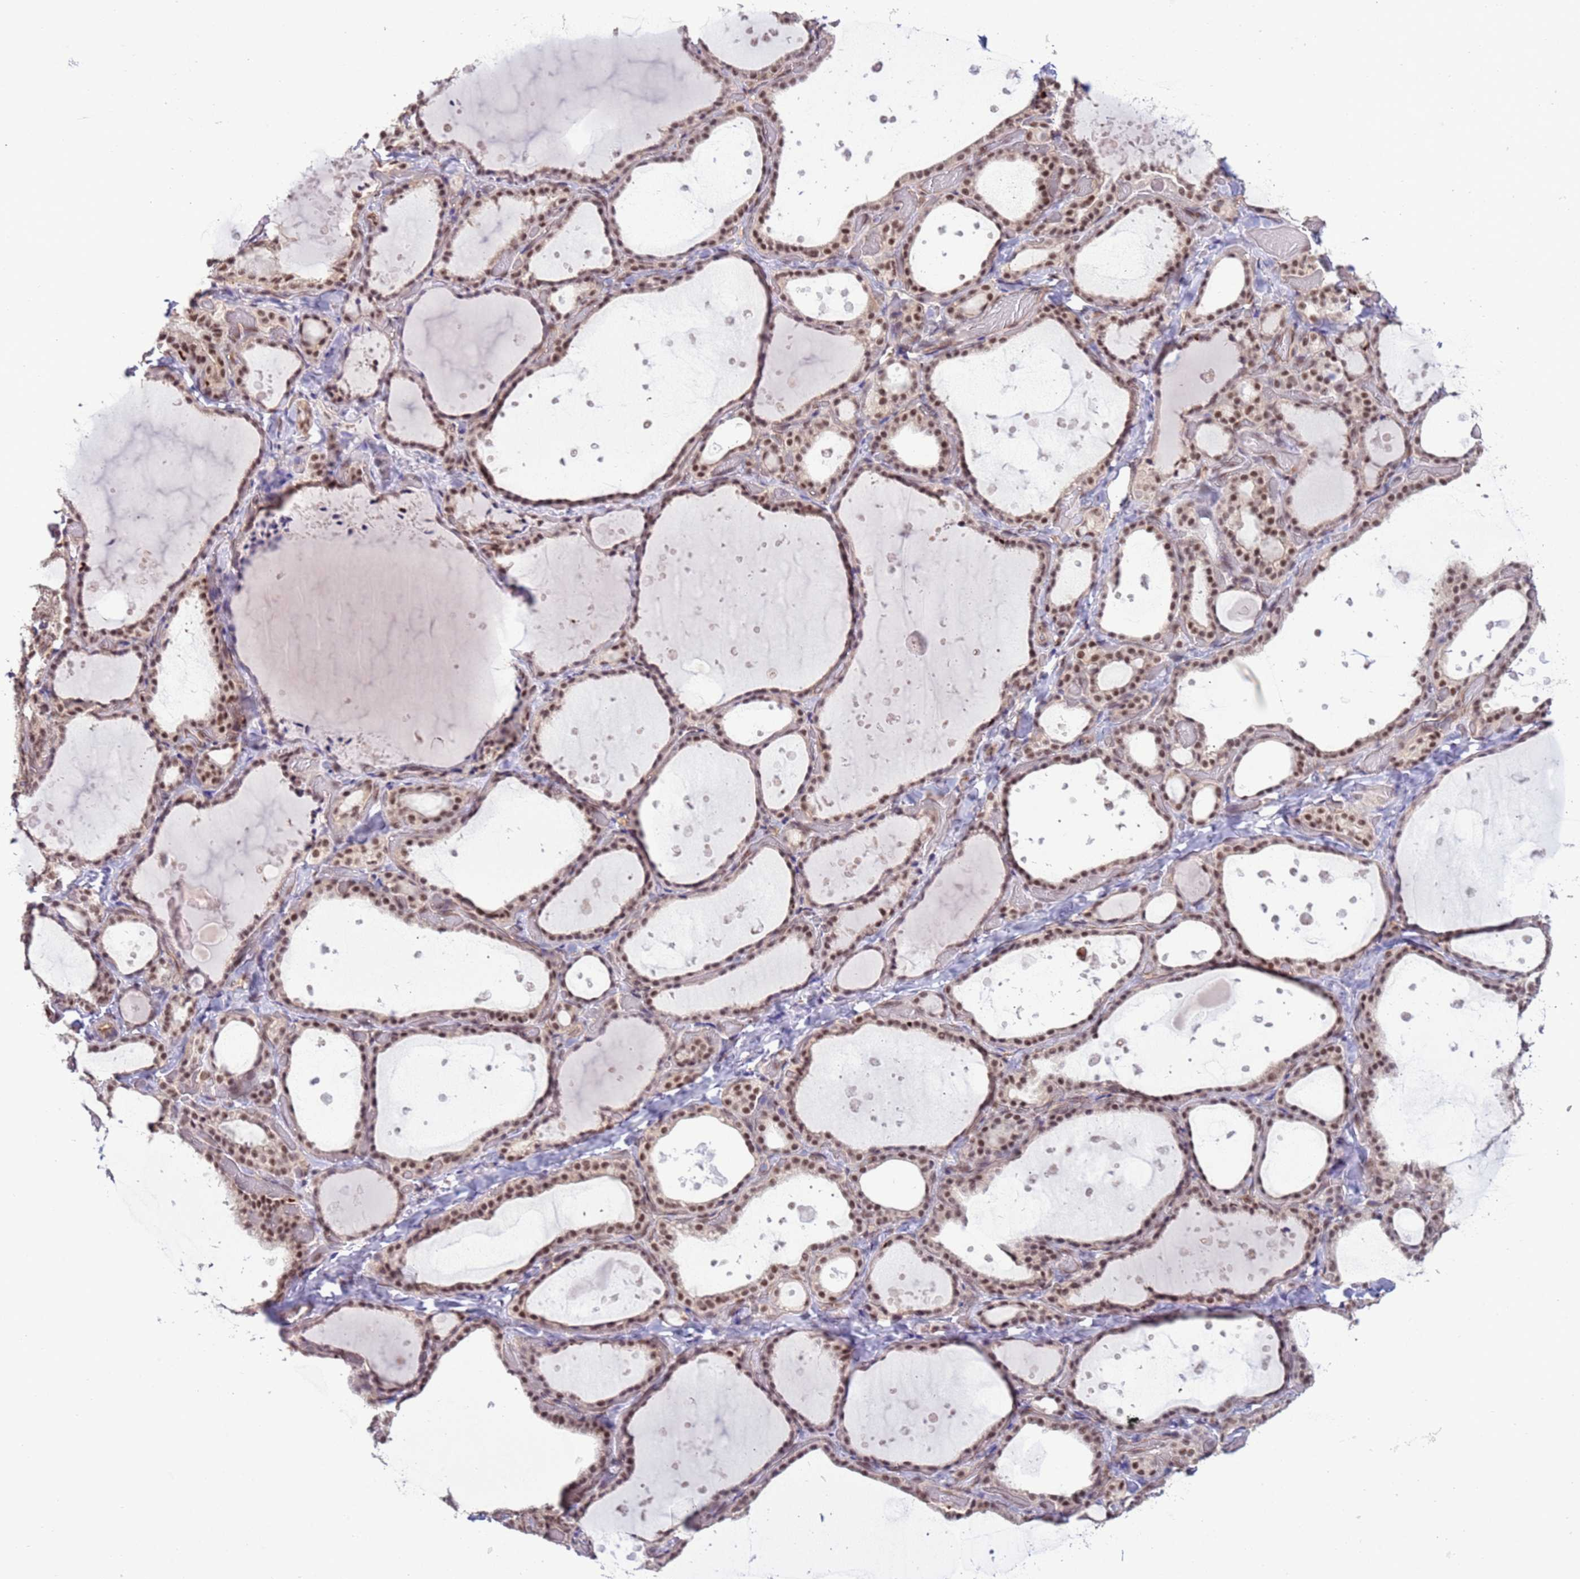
{"staining": {"intensity": "moderate", "quantity": ">75%", "location": "nuclear"}, "tissue": "thyroid gland", "cell_type": "Glandular cells", "image_type": "normal", "snomed": [{"axis": "morphology", "description": "Normal tissue, NOS"}, {"axis": "topography", "description": "Thyroid gland"}], "caption": "Normal thyroid gland exhibits moderate nuclear expression in about >75% of glandular cells.", "gene": "PRPF6", "patient": {"sex": "female", "age": 44}}